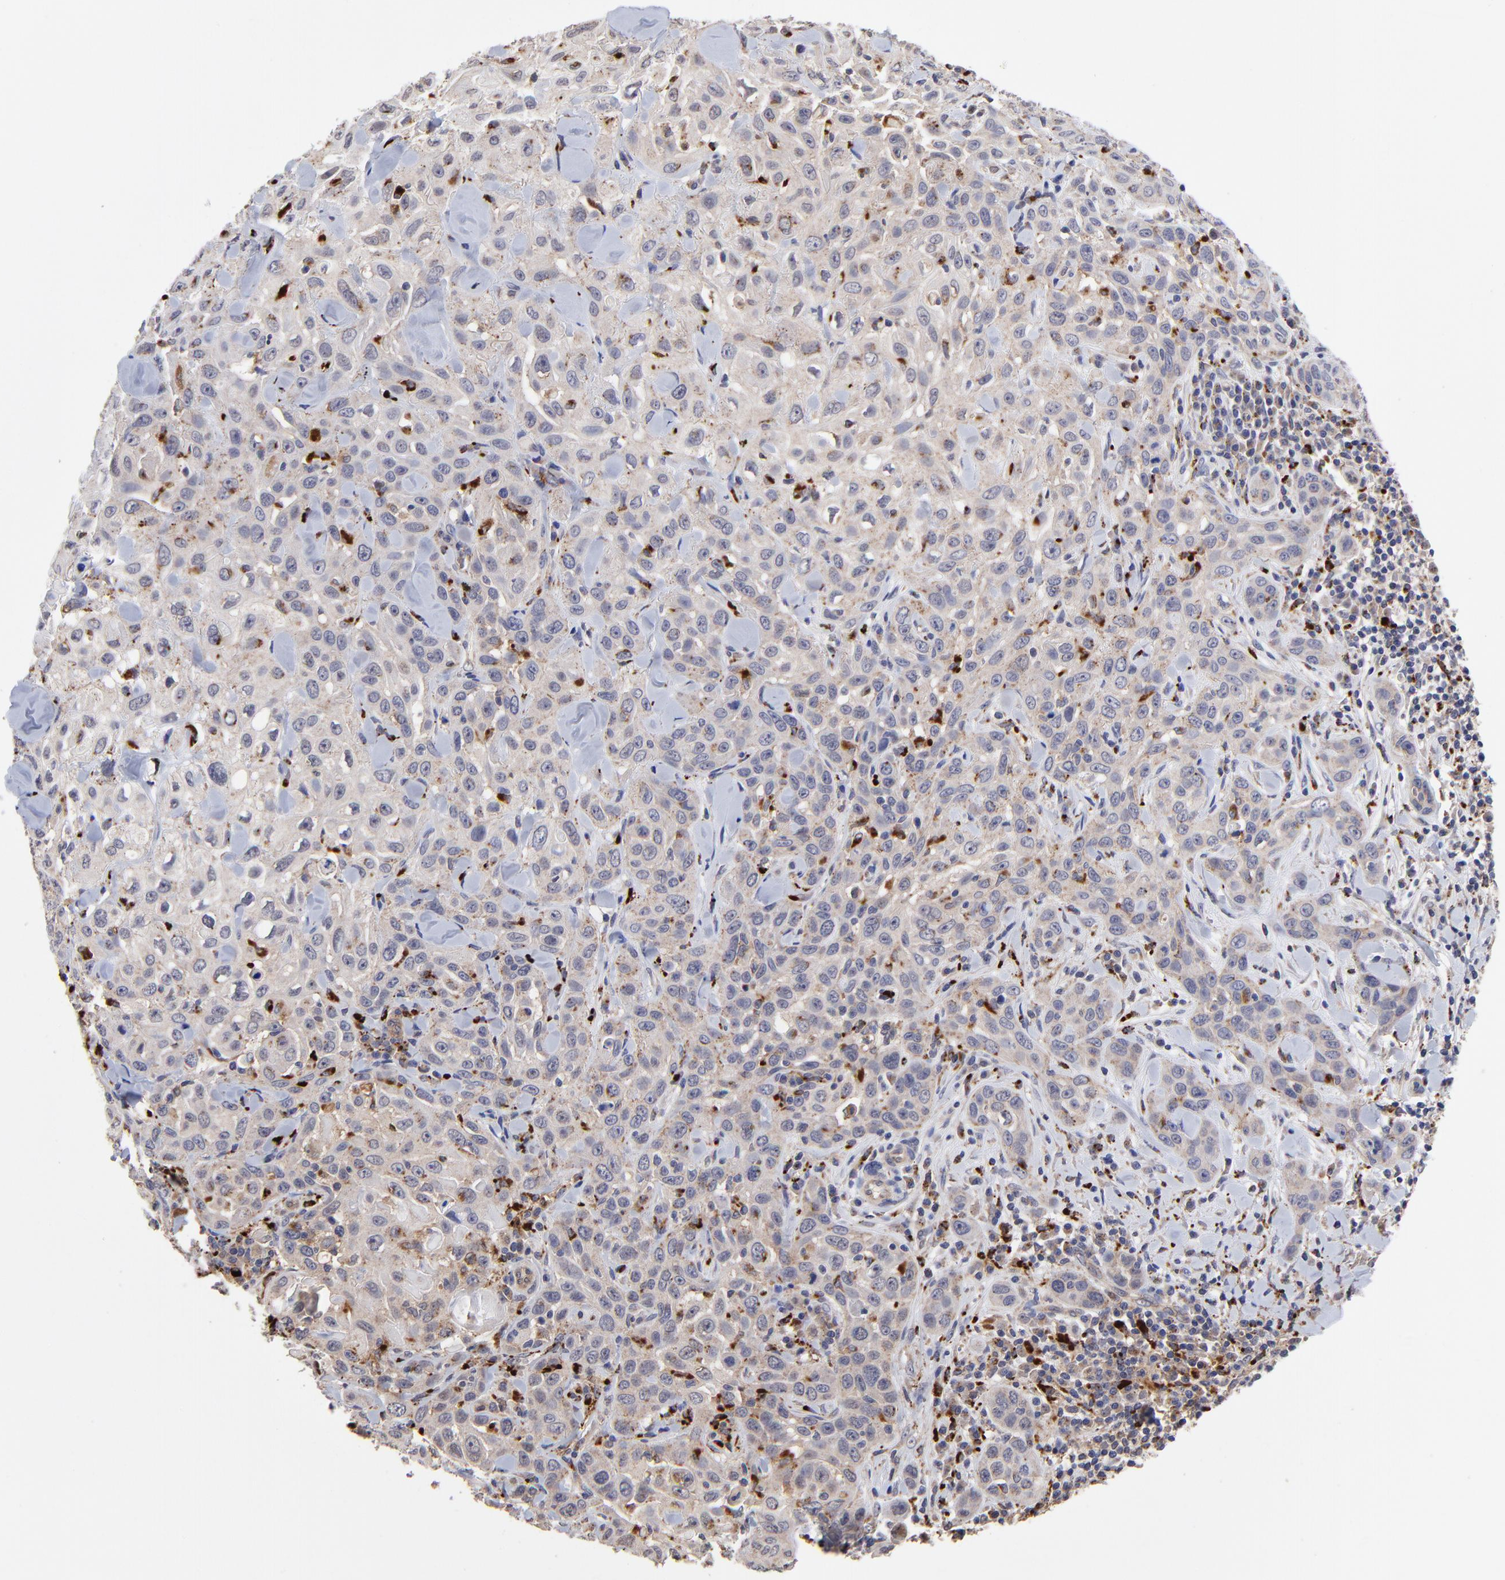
{"staining": {"intensity": "weak", "quantity": "25%-75%", "location": "cytoplasmic/membranous"}, "tissue": "skin cancer", "cell_type": "Tumor cells", "image_type": "cancer", "snomed": [{"axis": "morphology", "description": "Squamous cell carcinoma, NOS"}, {"axis": "topography", "description": "Skin"}], "caption": "High-magnification brightfield microscopy of skin squamous cell carcinoma stained with DAB (3,3'-diaminobenzidine) (brown) and counterstained with hematoxylin (blue). tumor cells exhibit weak cytoplasmic/membranous positivity is appreciated in about25%-75% of cells.", "gene": "PDE4B", "patient": {"sex": "male", "age": 84}}